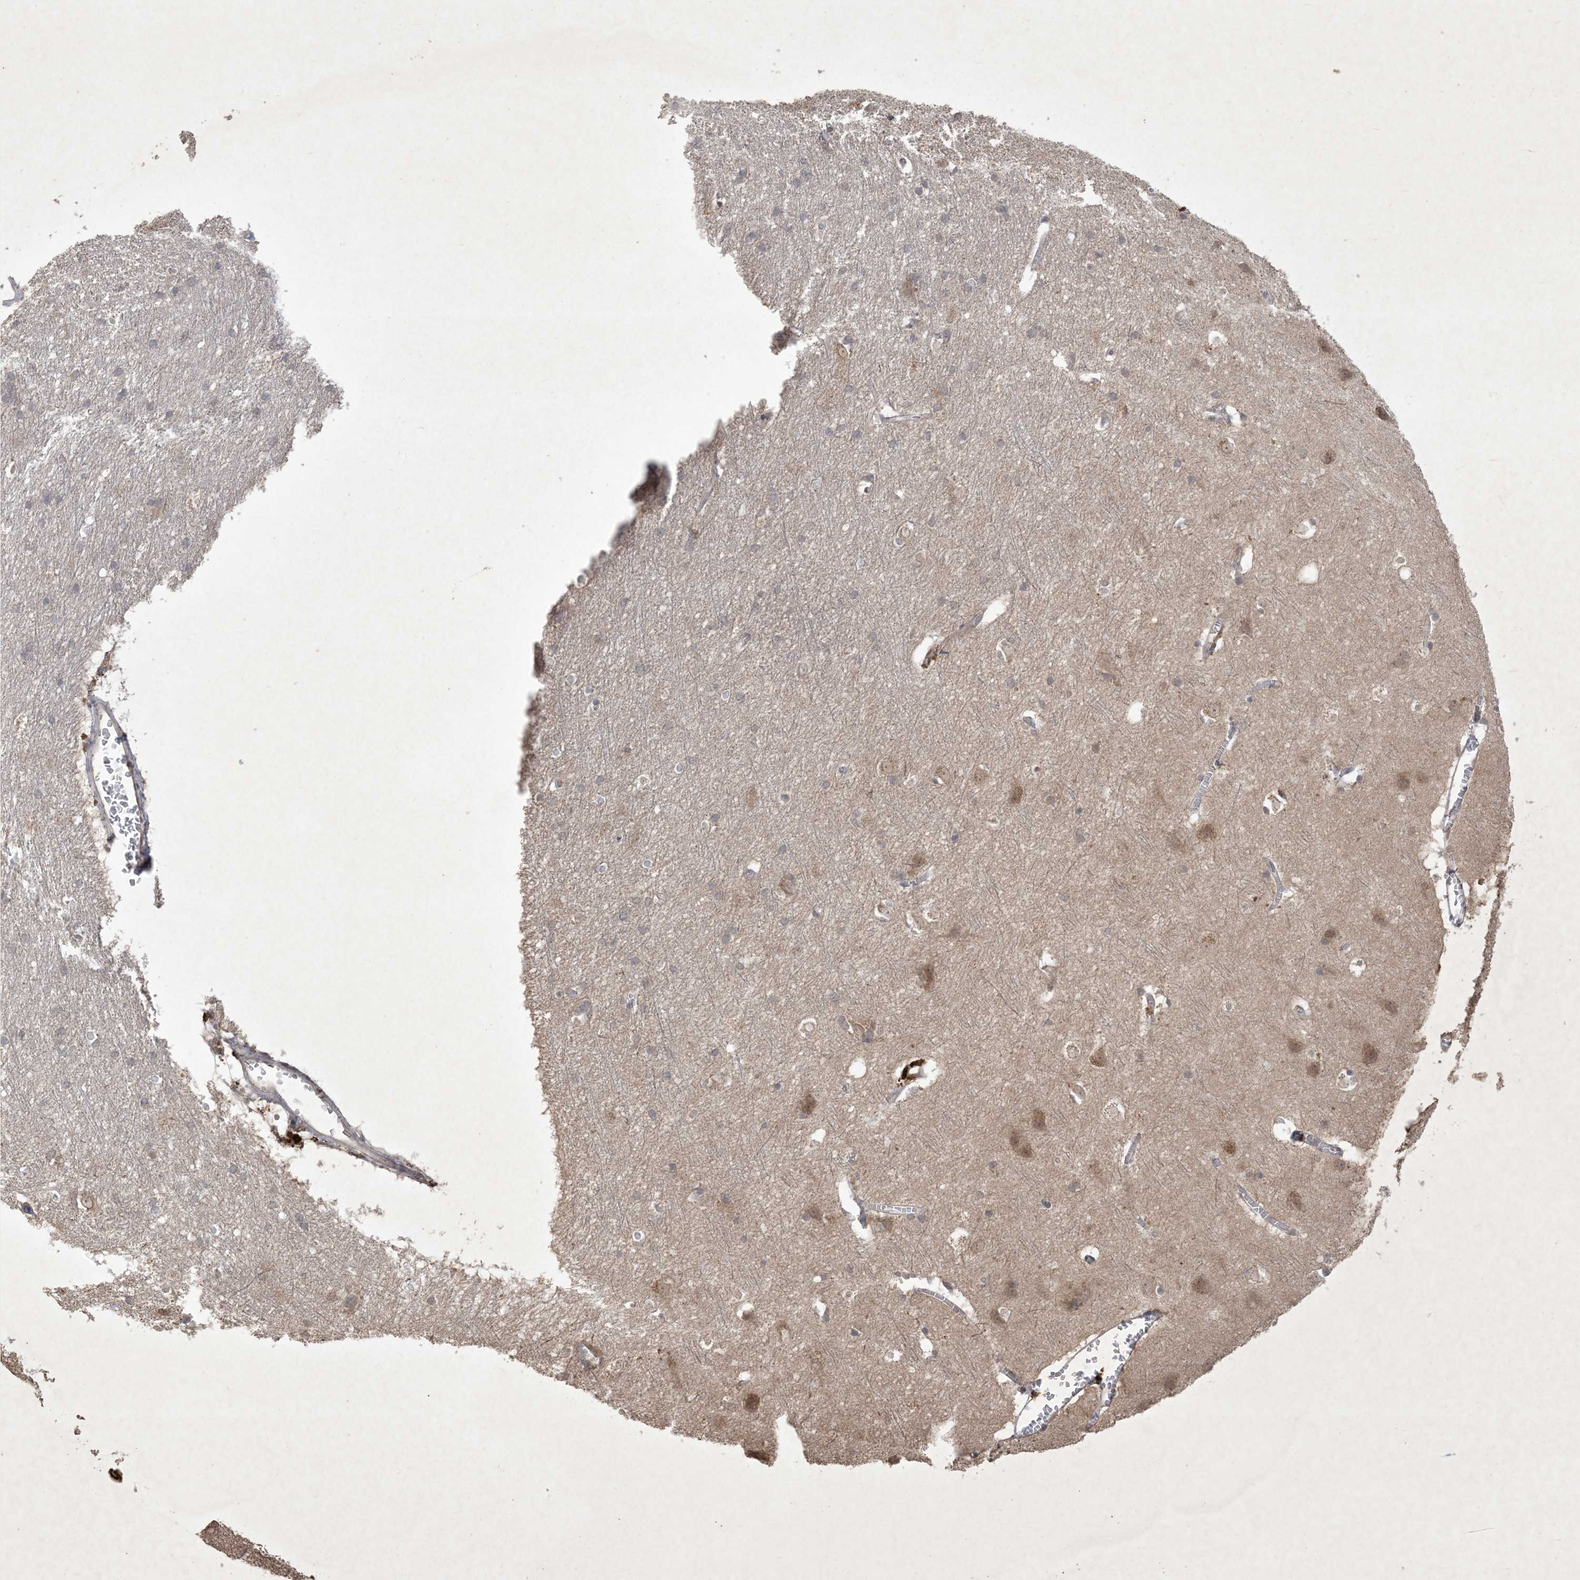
{"staining": {"intensity": "weak", "quantity": ">75%", "location": "cytoplasmic/membranous"}, "tissue": "cerebral cortex", "cell_type": "Endothelial cells", "image_type": "normal", "snomed": [{"axis": "morphology", "description": "Normal tissue, NOS"}, {"axis": "topography", "description": "Cerebral cortex"}], "caption": "High-magnification brightfield microscopy of normal cerebral cortex stained with DAB (brown) and counterstained with hematoxylin (blue). endothelial cells exhibit weak cytoplasmic/membranous positivity is identified in about>75% of cells. The staining was performed using DAB (3,3'-diaminobenzidine), with brown indicating positive protein expression. Nuclei are stained blue with hematoxylin.", "gene": "NRBP2", "patient": {"sex": "male", "age": 54}}